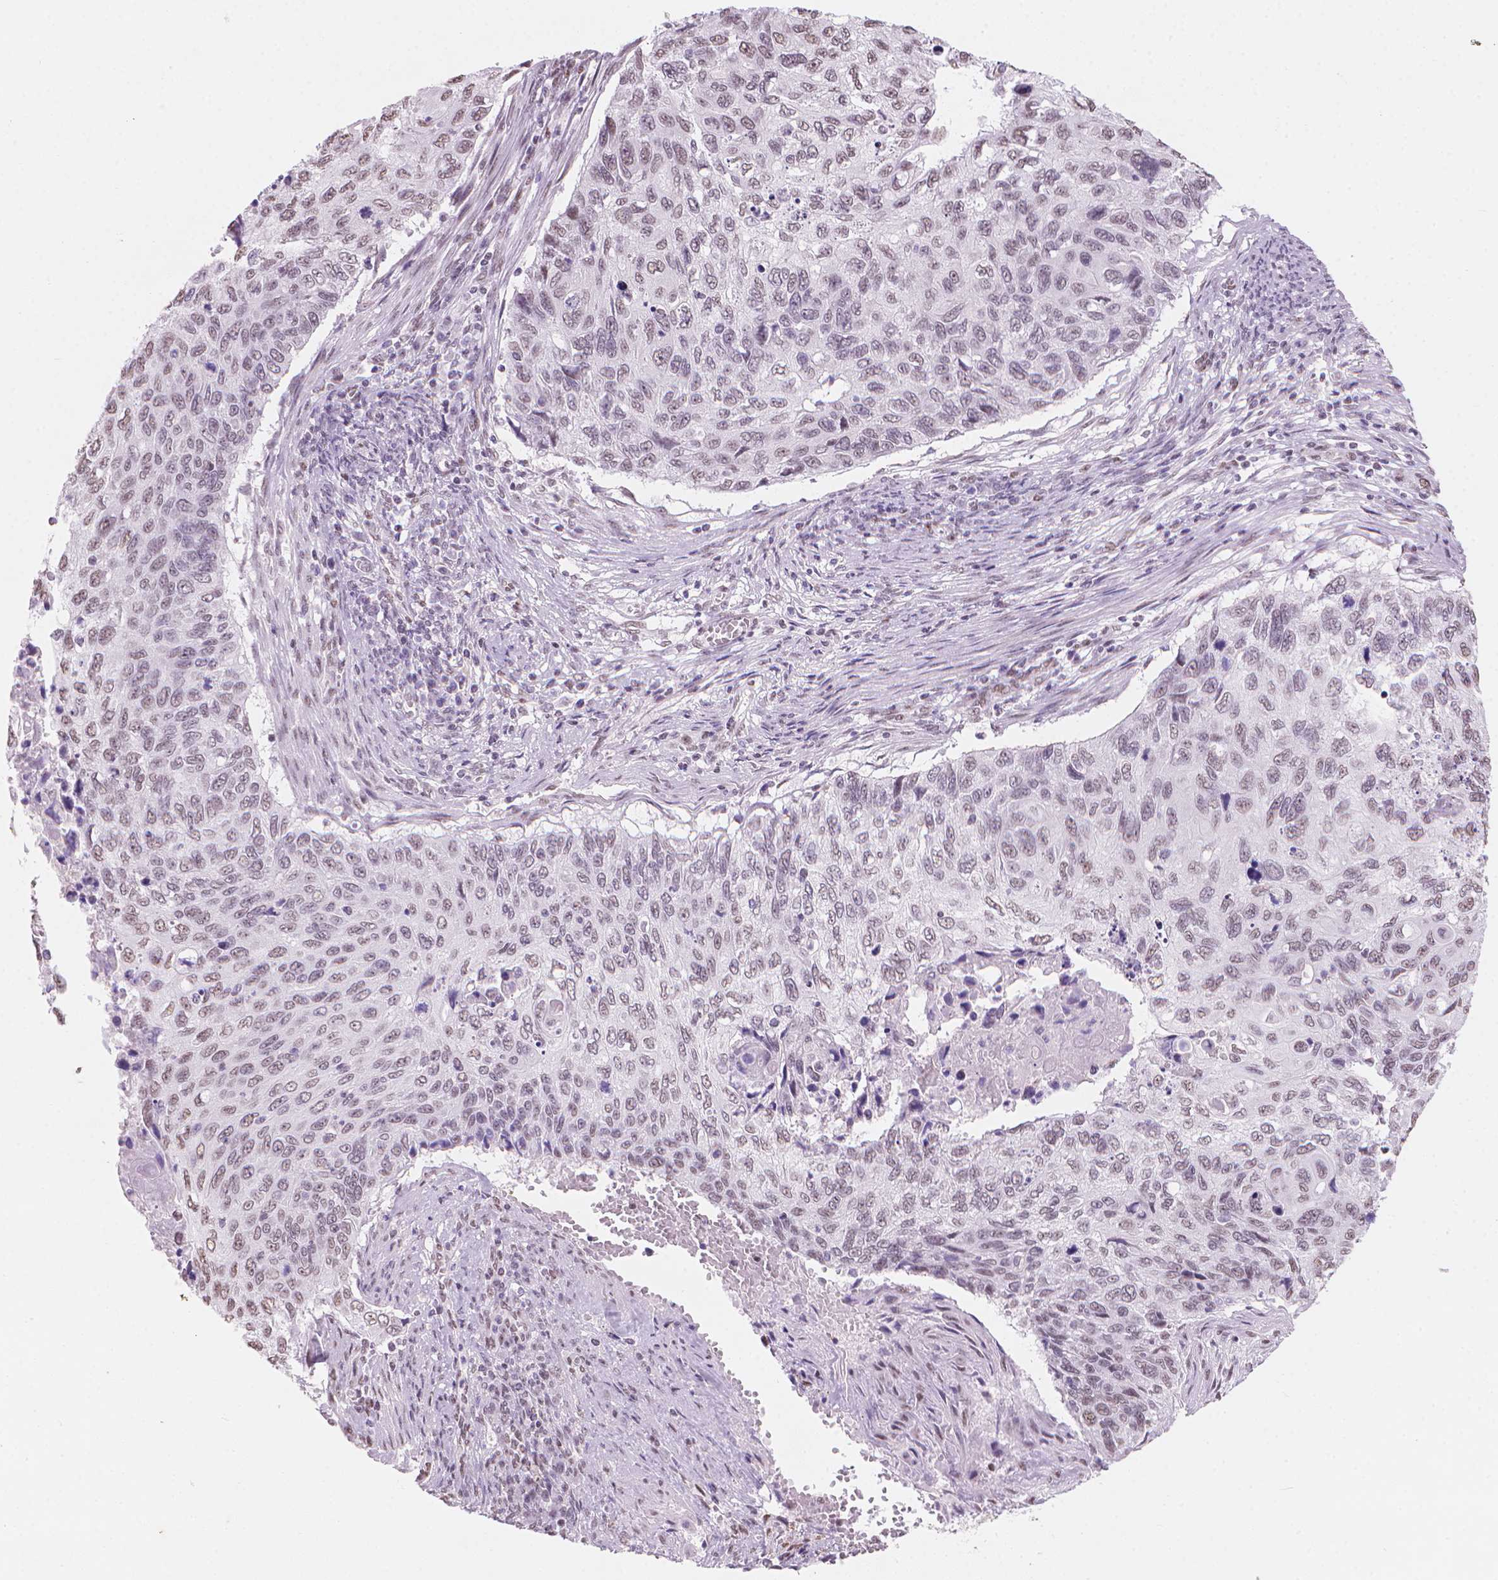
{"staining": {"intensity": "weak", "quantity": "<25%", "location": "nuclear"}, "tissue": "cervical cancer", "cell_type": "Tumor cells", "image_type": "cancer", "snomed": [{"axis": "morphology", "description": "Squamous cell carcinoma, NOS"}, {"axis": "topography", "description": "Cervix"}], "caption": "Micrograph shows no significant protein positivity in tumor cells of cervical cancer (squamous cell carcinoma). (DAB IHC, high magnification).", "gene": "PIAS2", "patient": {"sex": "female", "age": 70}}